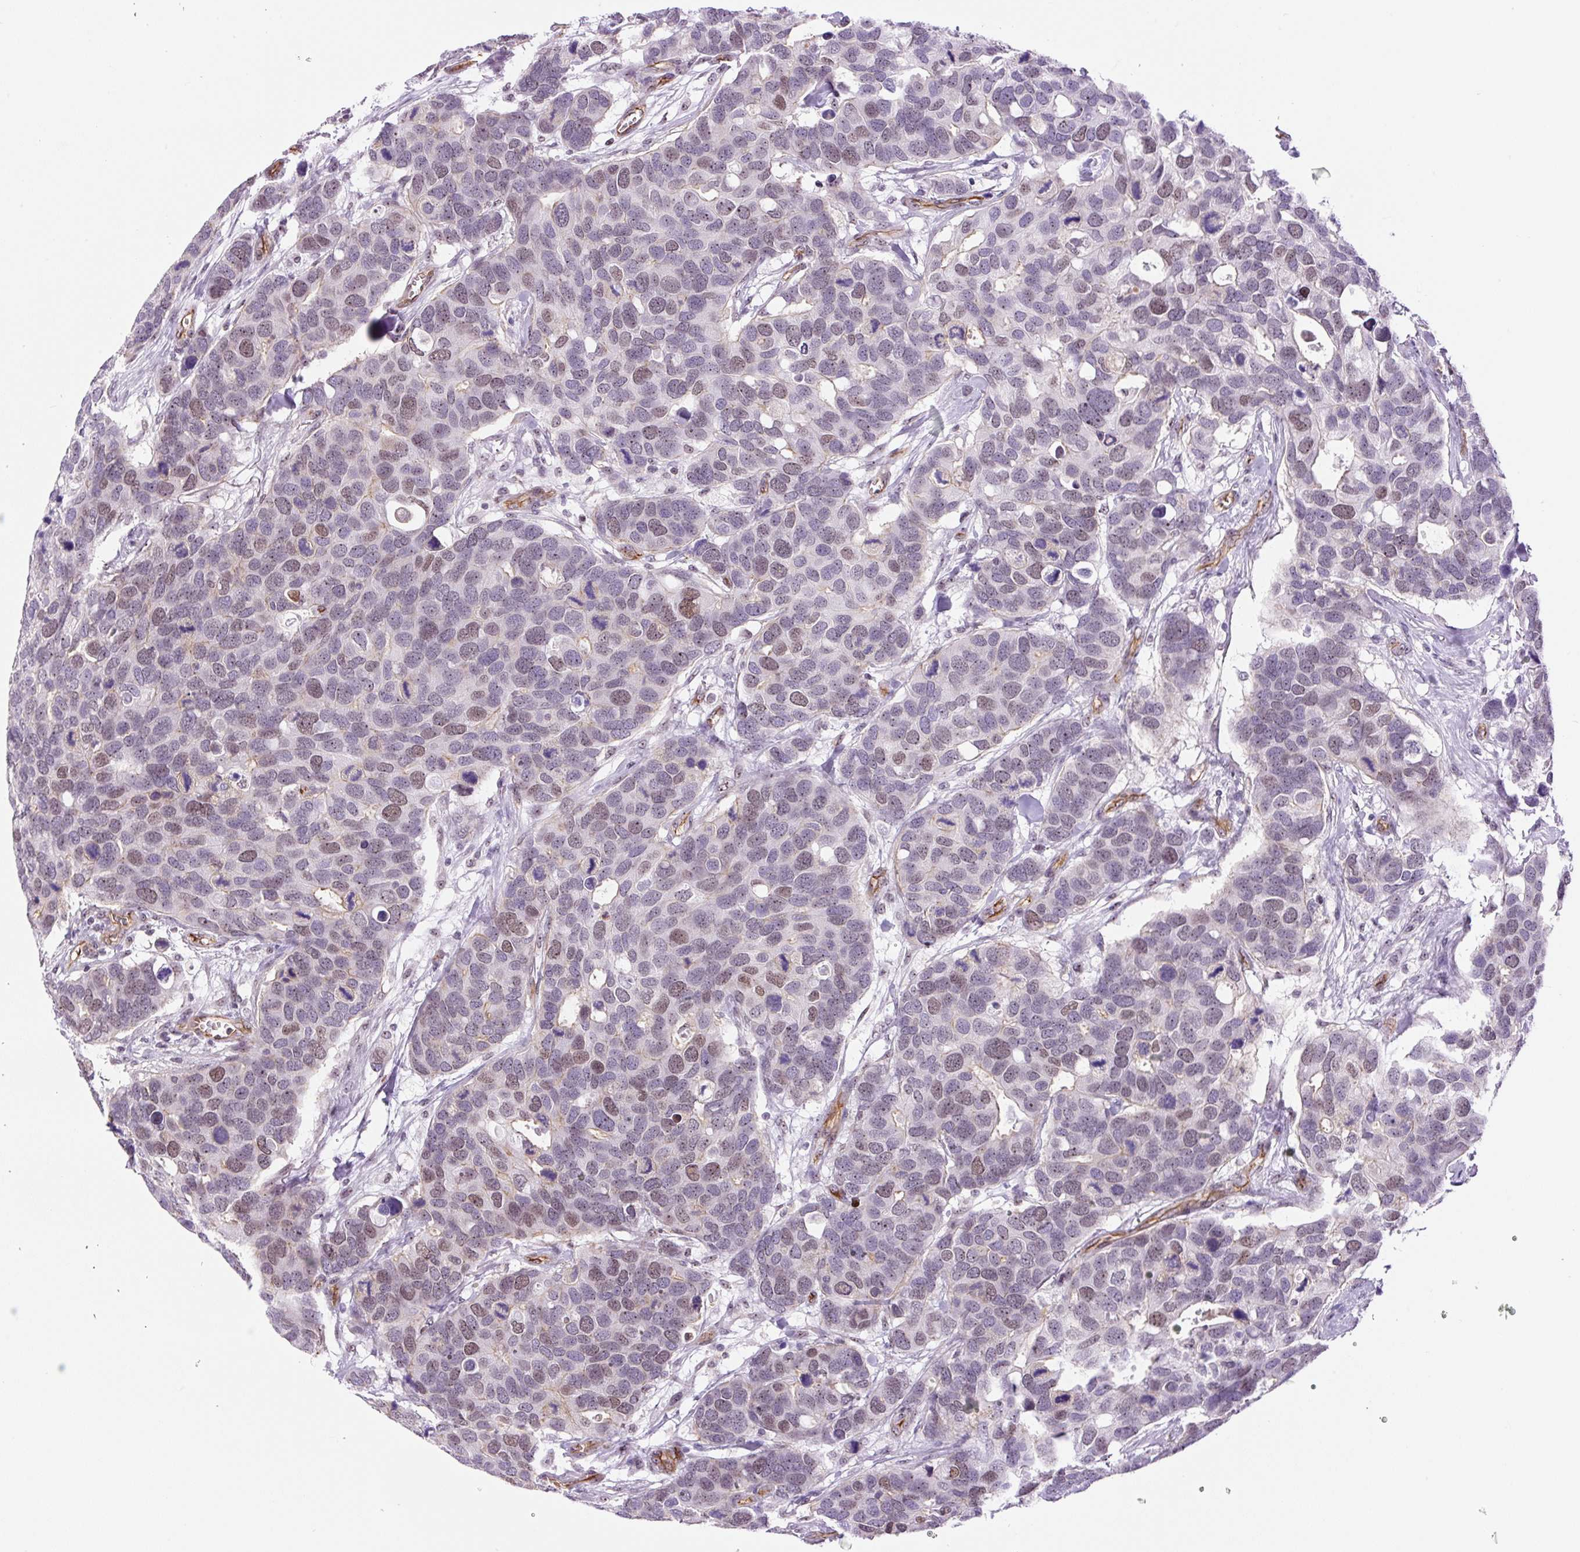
{"staining": {"intensity": "weak", "quantity": "<25%", "location": "nuclear"}, "tissue": "breast cancer", "cell_type": "Tumor cells", "image_type": "cancer", "snomed": [{"axis": "morphology", "description": "Duct carcinoma"}, {"axis": "topography", "description": "Breast"}], "caption": "Immunohistochemistry (IHC) of breast cancer (invasive ductal carcinoma) exhibits no staining in tumor cells.", "gene": "MYO5C", "patient": {"sex": "female", "age": 83}}